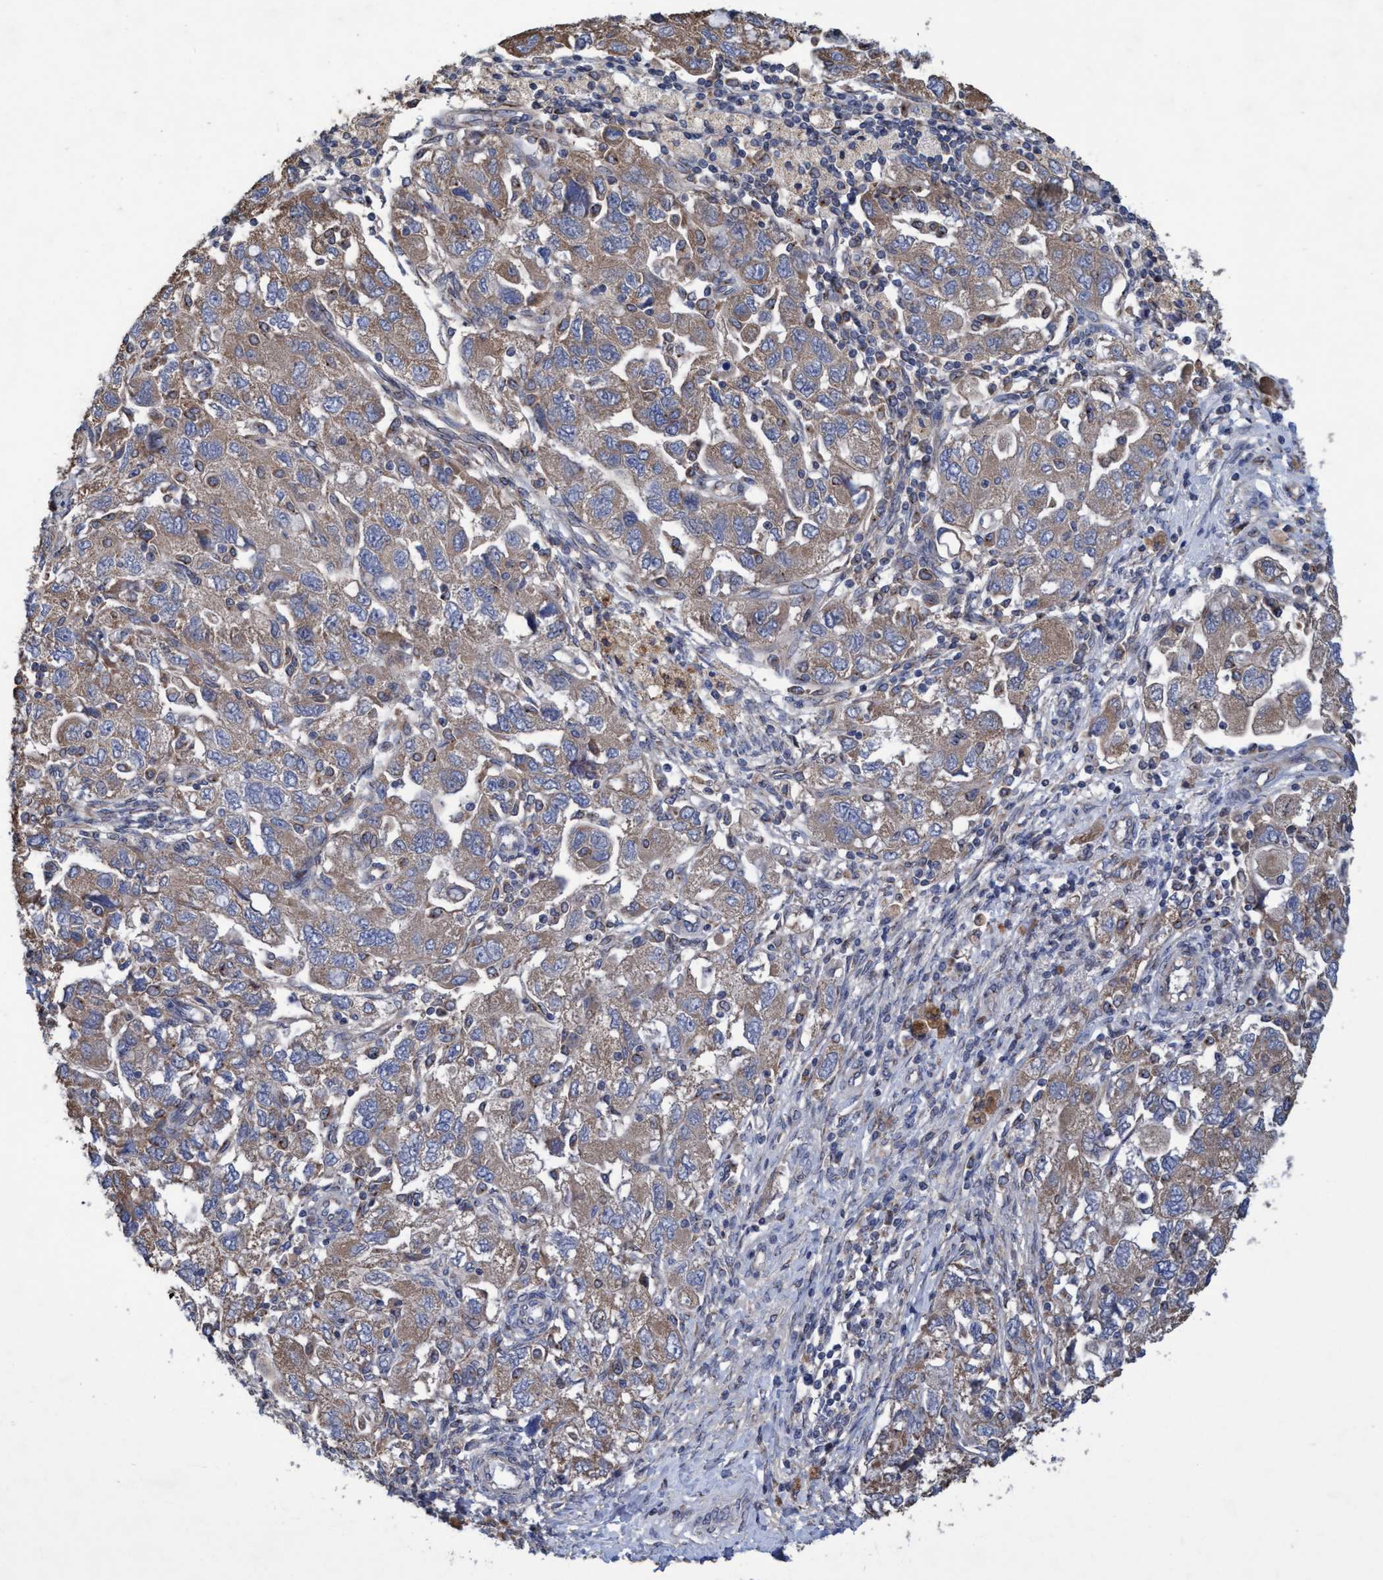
{"staining": {"intensity": "moderate", "quantity": ">75%", "location": "cytoplasmic/membranous"}, "tissue": "ovarian cancer", "cell_type": "Tumor cells", "image_type": "cancer", "snomed": [{"axis": "morphology", "description": "Carcinoma, NOS"}, {"axis": "morphology", "description": "Cystadenocarcinoma, serous, NOS"}, {"axis": "topography", "description": "Ovary"}], "caption": "Protein staining reveals moderate cytoplasmic/membranous positivity in approximately >75% of tumor cells in ovarian cancer.", "gene": "BICD2", "patient": {"sex": "female", "age": 69}}